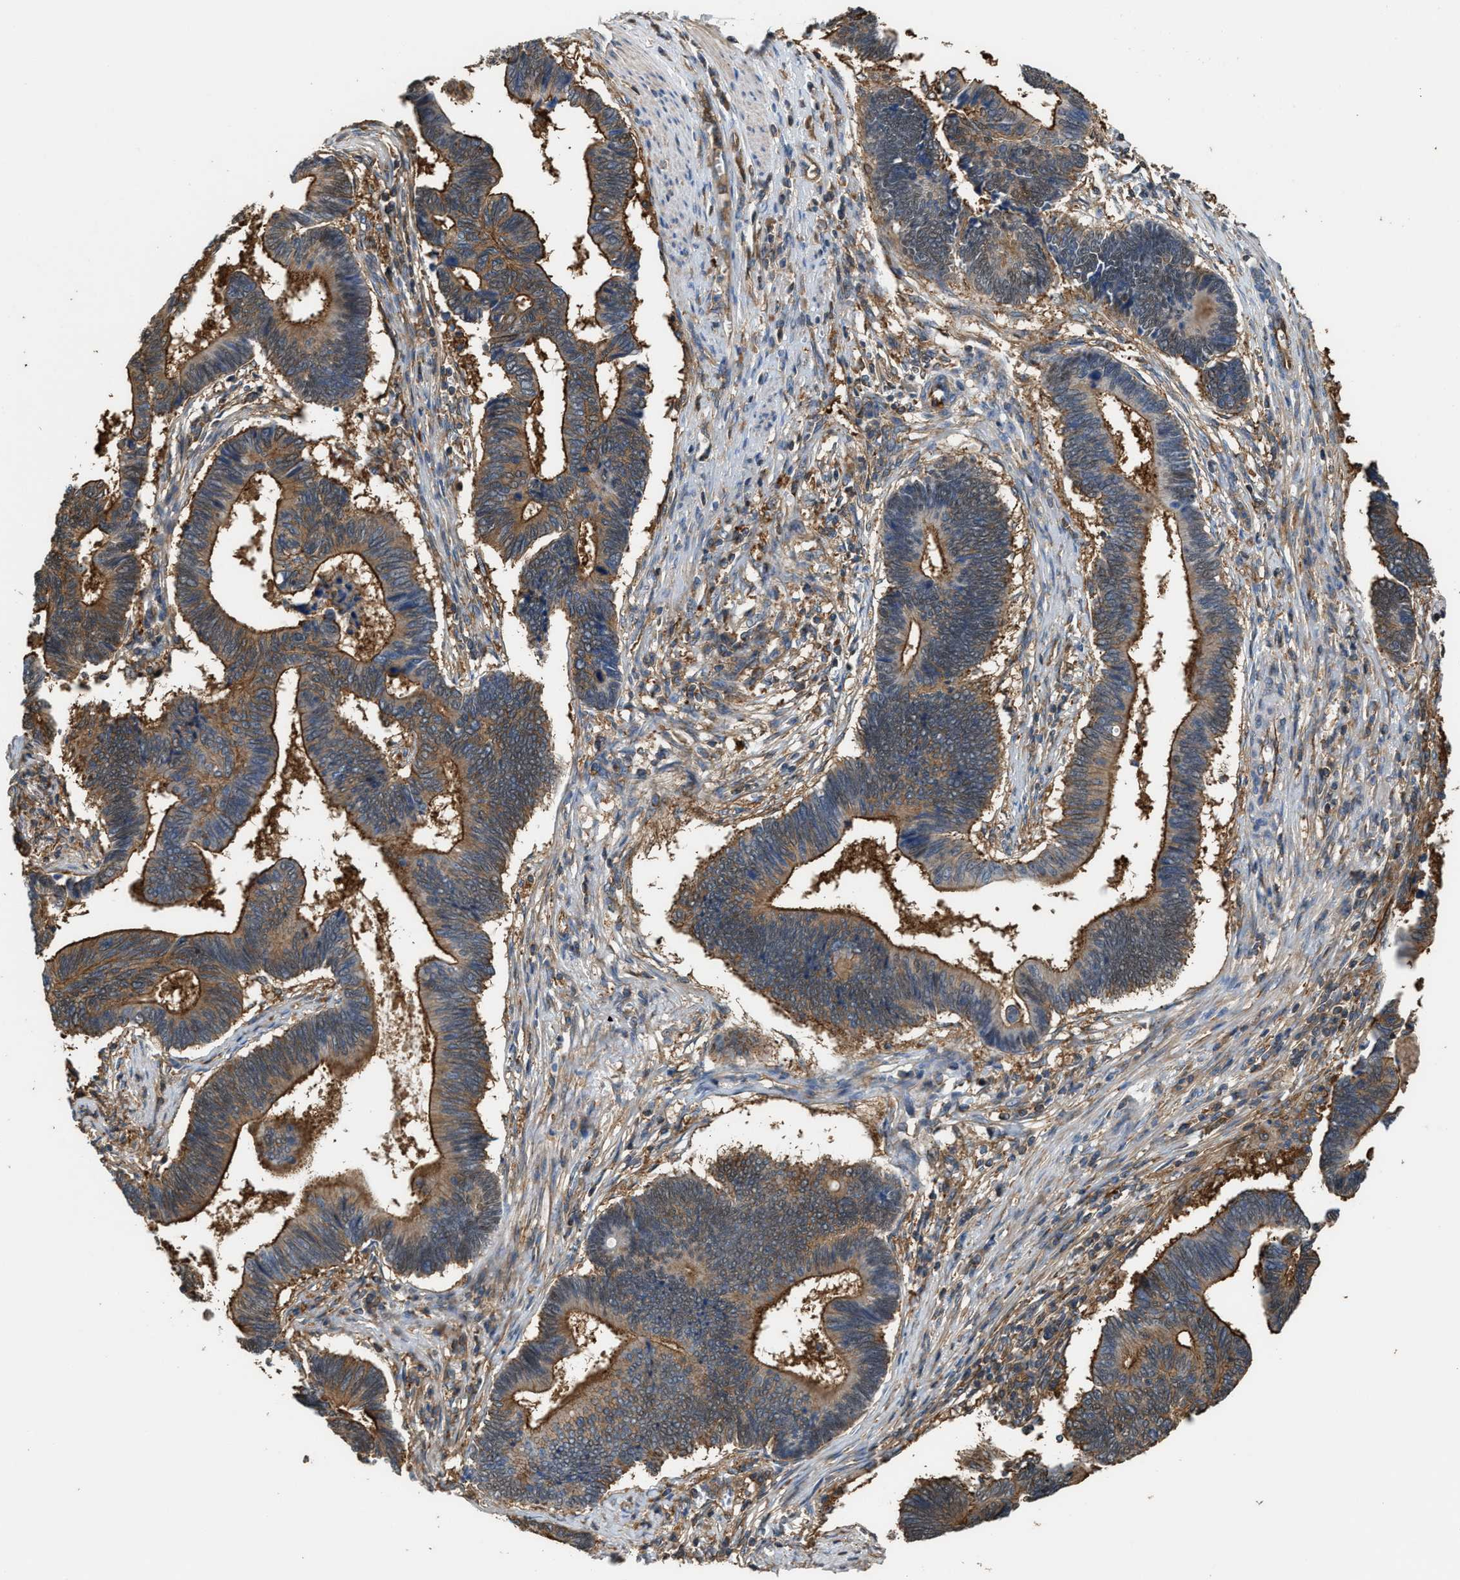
{"staining": {"intensity": "moderate", "quantity": ">75%", "location": "cytoplasmic/membranous"}, "tissue": "pancreatic cancer", "cell_type": "Tumor cells", "image_type": "cancer", "snomed": [{"axis": "morphology", "description": "Adenocarcinoma, NOS"}, {"axis": "topography", "description": "Pancreas"}], "caption": "A brown stain labels moderate cytoplasmic/membranous expression of a protein in adenocarcinoma (pancreatic) tumor cells. Nuclei are stained in blue.", "gene": "ATIC", "patient": {"sex": "female", "age": 70}}